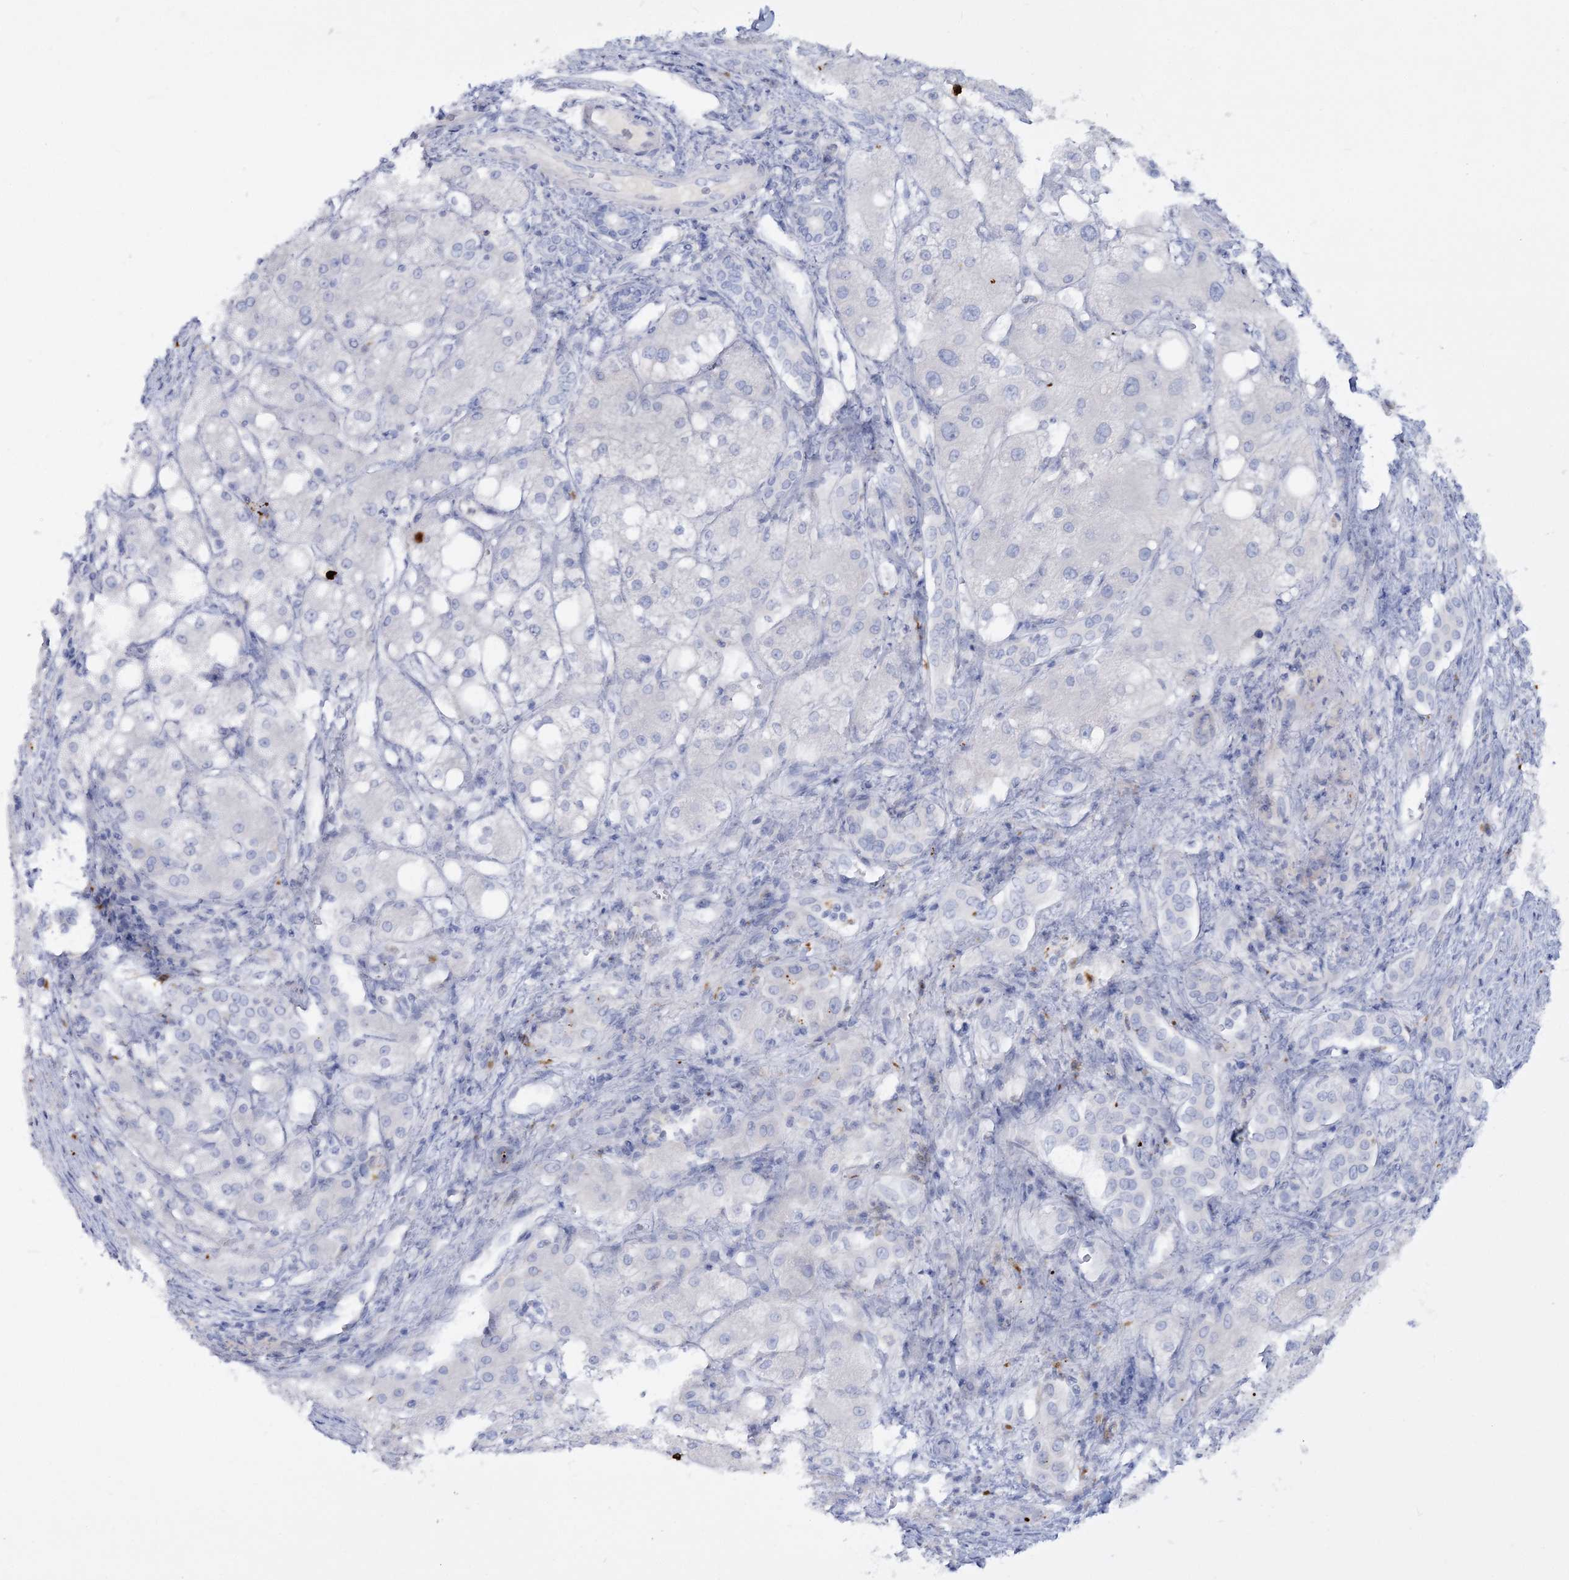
{"staining": {"intensity": "negative", "quantity": "none", "location": "none"}, "tissue": "liver cancer", "cell_type": "Tumor cells", "image_type": "cancer", "snomed": [{"axis": "morphology", "description": "Carcinoma, Hepatocellular, NOS"}, {"axis": "topography", "description": "Liver"}], "caption": "A high-resolution histopathology image shows immunohistochemistry (IHC) staining of liver cancer, which reveals no significant expression in tumor cells.", "gene": "WDSUB1", "patient": {"sex": "male", "age": 80}}